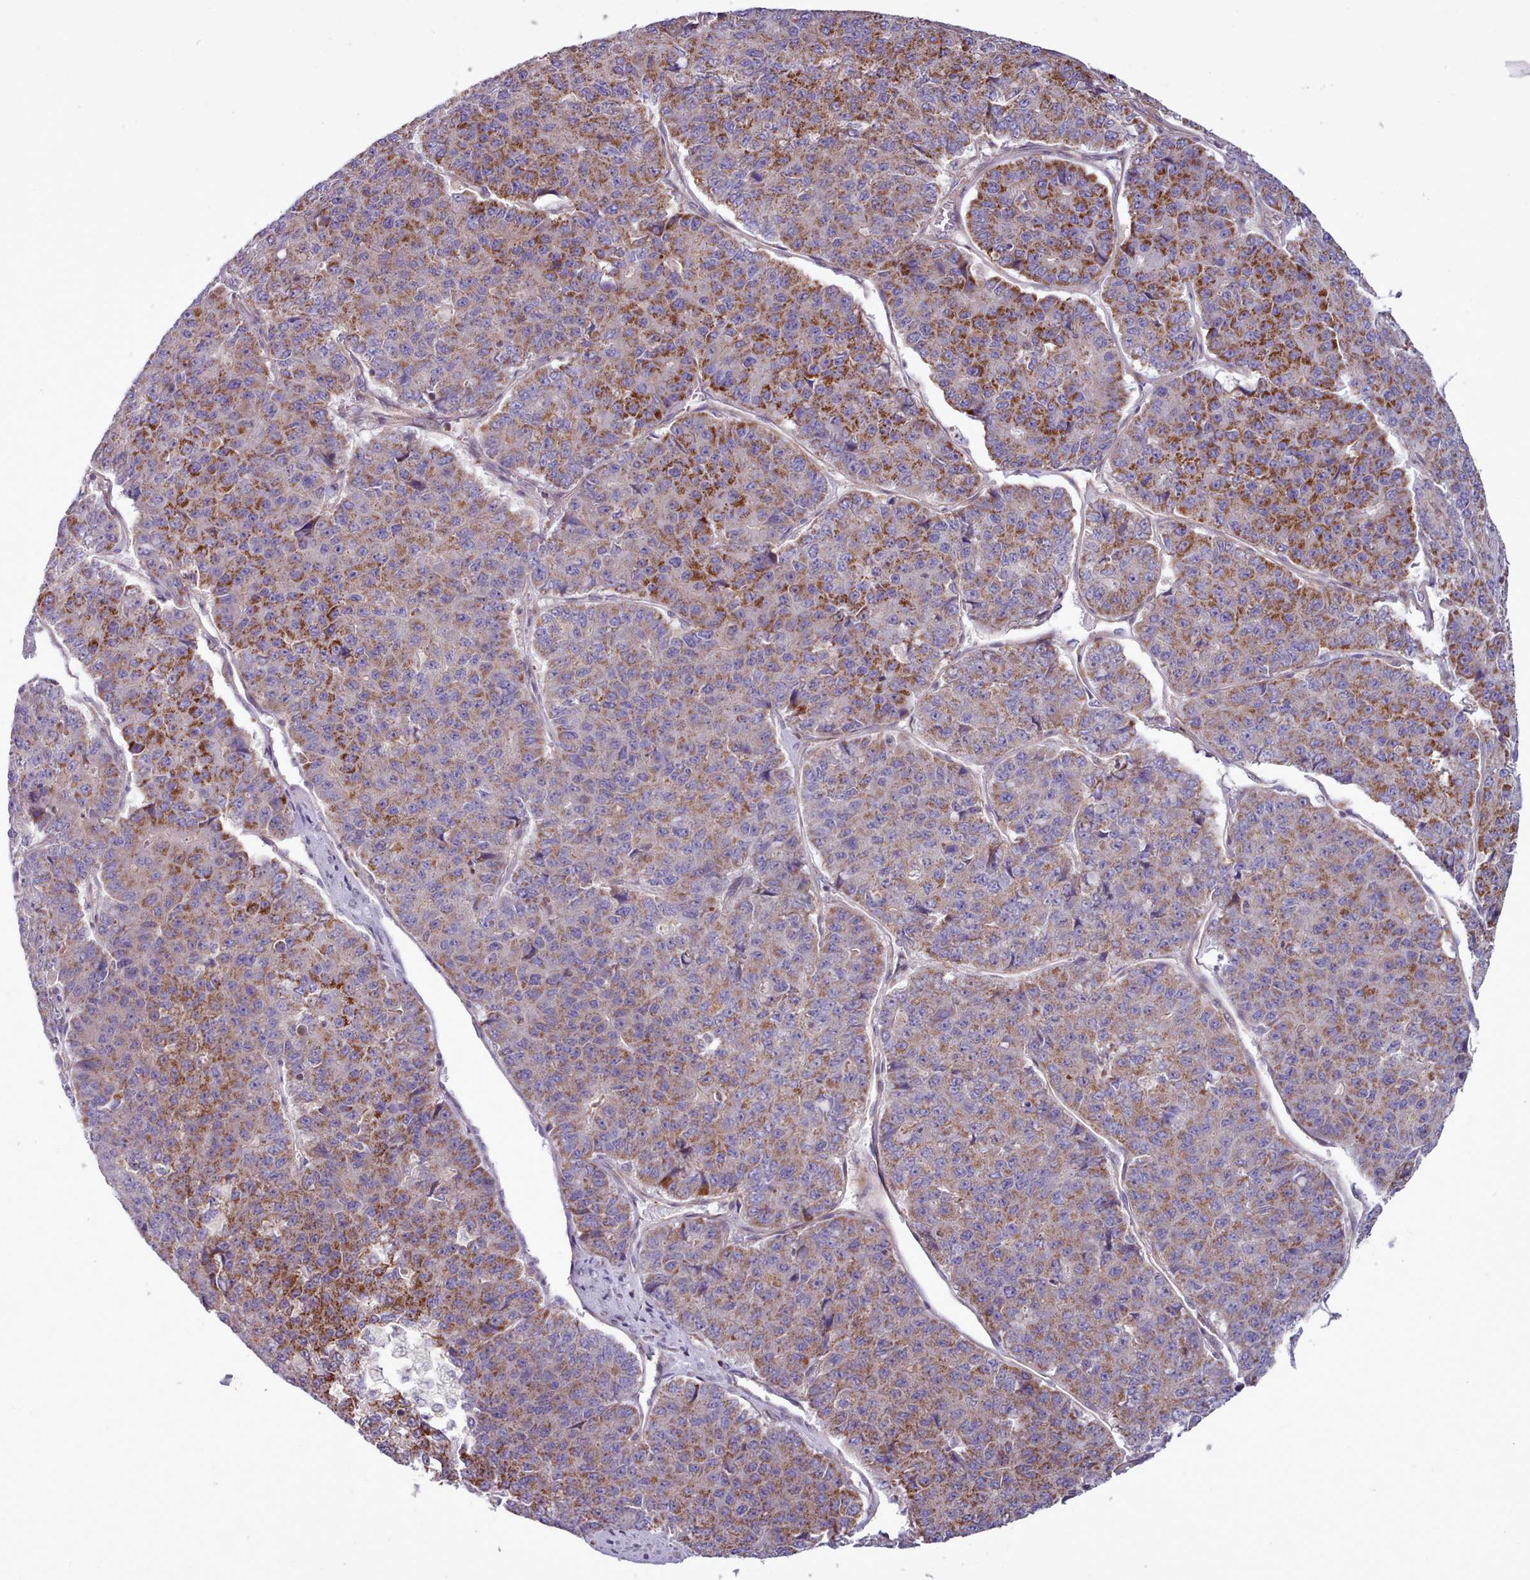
{"staining": {"intensity": "moderate", "quantity": "25%-75%", "location": "cytoplasmic/membranous"}, "tissue": "pancreatic cancer", "cell_type": "Tumor cells", "image_type": "cancer", "snomed": [{"axis": "morphology", "description": "Adenocarcinoma, NOS"}, {"axis": "topography", "description": "Pancreas"}], "caption": "High-magnification brightfield microscopy of pancreatic cancer stained with DAB (brown) and counterstained with hematoxylin (blue). tumor cells exhibit moderate cytoplasmic/membranous staining is appreciated in approximately25%-75% of cells.", "gene": "TENT4B", "patient": {"sex": "male", "age": 50}}